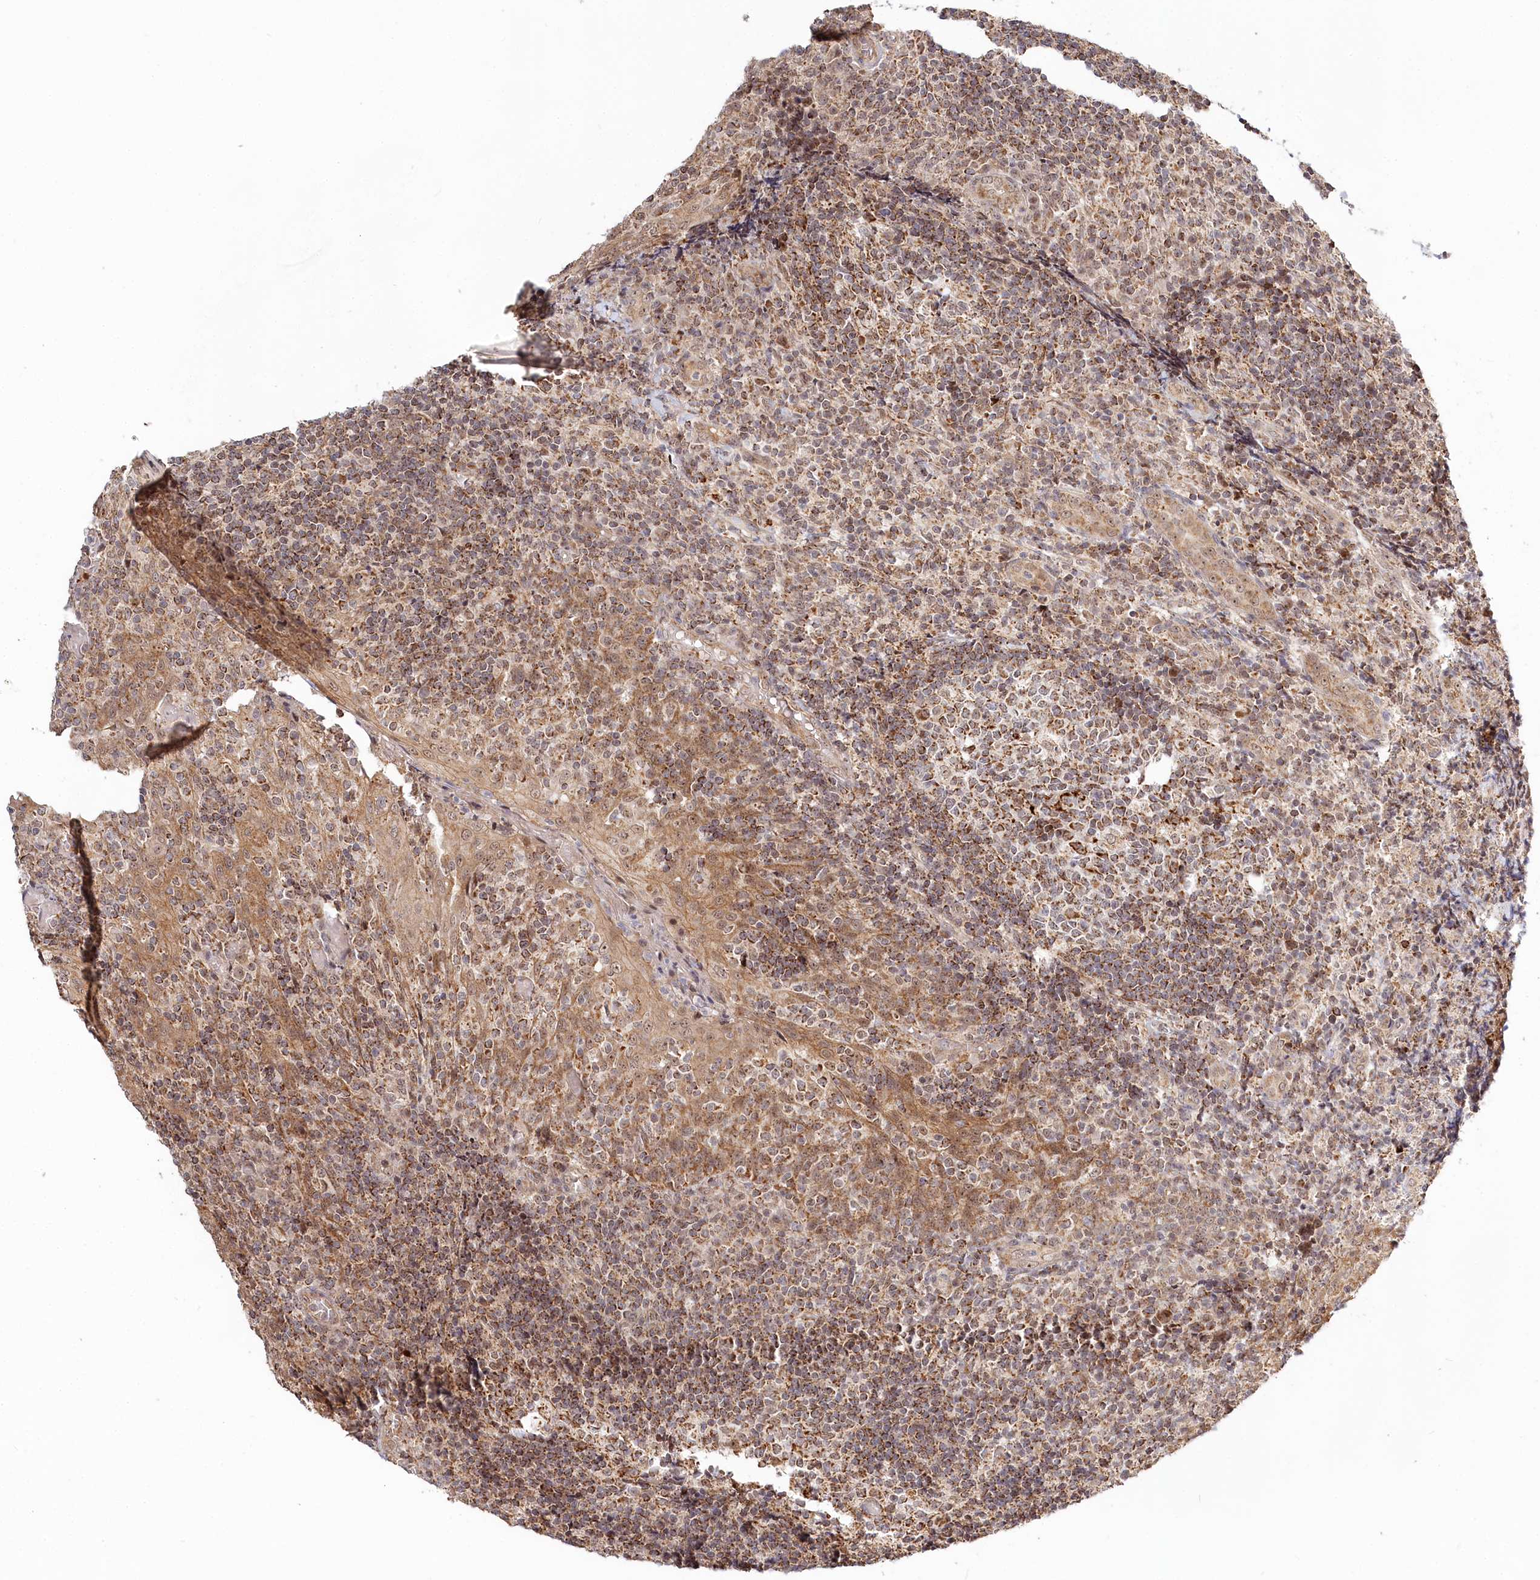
{"staining": {"intensity": "moderate", "quantity": ">75%", "location": "cytoplasmic/membranous"}, "tissue": "tonsil", "cell_type": "Germinal center cells", "image_type": "normal", "snomed": [{"axis": "morphology", "description": "Normal tissue, NOS"}, {"axis": "topography", "description": "Tonsil"}], "caption": "A micrograph showing moderate cytoplasmic/membranous positivity in approximately >75% of germinal center cells in benign tonsil, as visualized by brown immunohistochemical staining.", "gene": "RTN4IP1", "patient": {"sex": "female", "age": 19}}